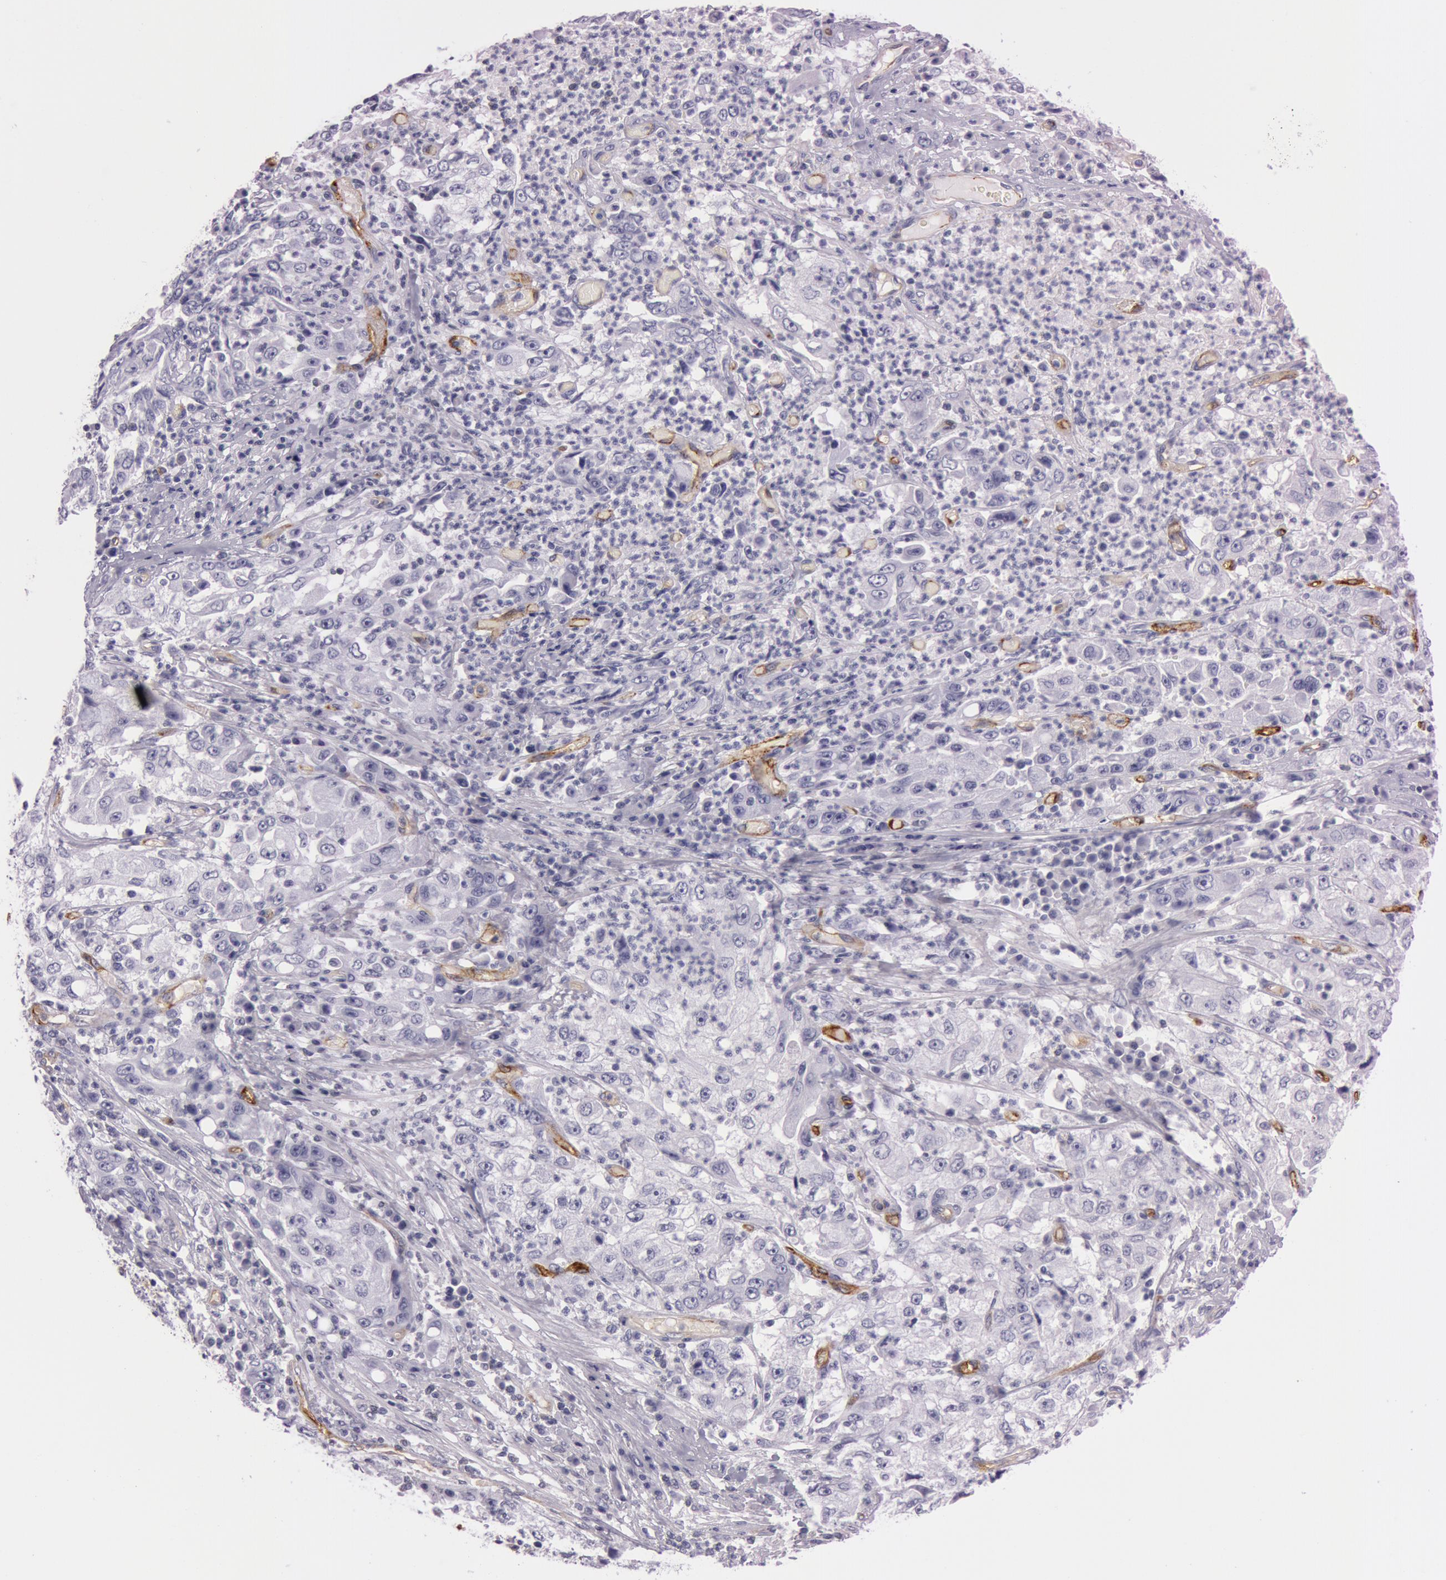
{"staining": {"intensity": "negative", "quantity": "none", "location": "none"}, "tissue": "cervical cancer", "cell_type": "Tumor cells", "image_type": "cancer", "snomed": [{"axis": "morphology", "description": "Squamous cell carcinoma, NOS"}, {"axis": "topography", "description": "Cervix"}], "caption": "This histopathology image is of cervical cancer stained with immunohistochemistry (IHC) to label a protein in brown with the nuclei are counter-stained blue. There is no expression in tumor cells.", "gene": "FOLH1", "patient": {"sex": "female", "age": 36}}